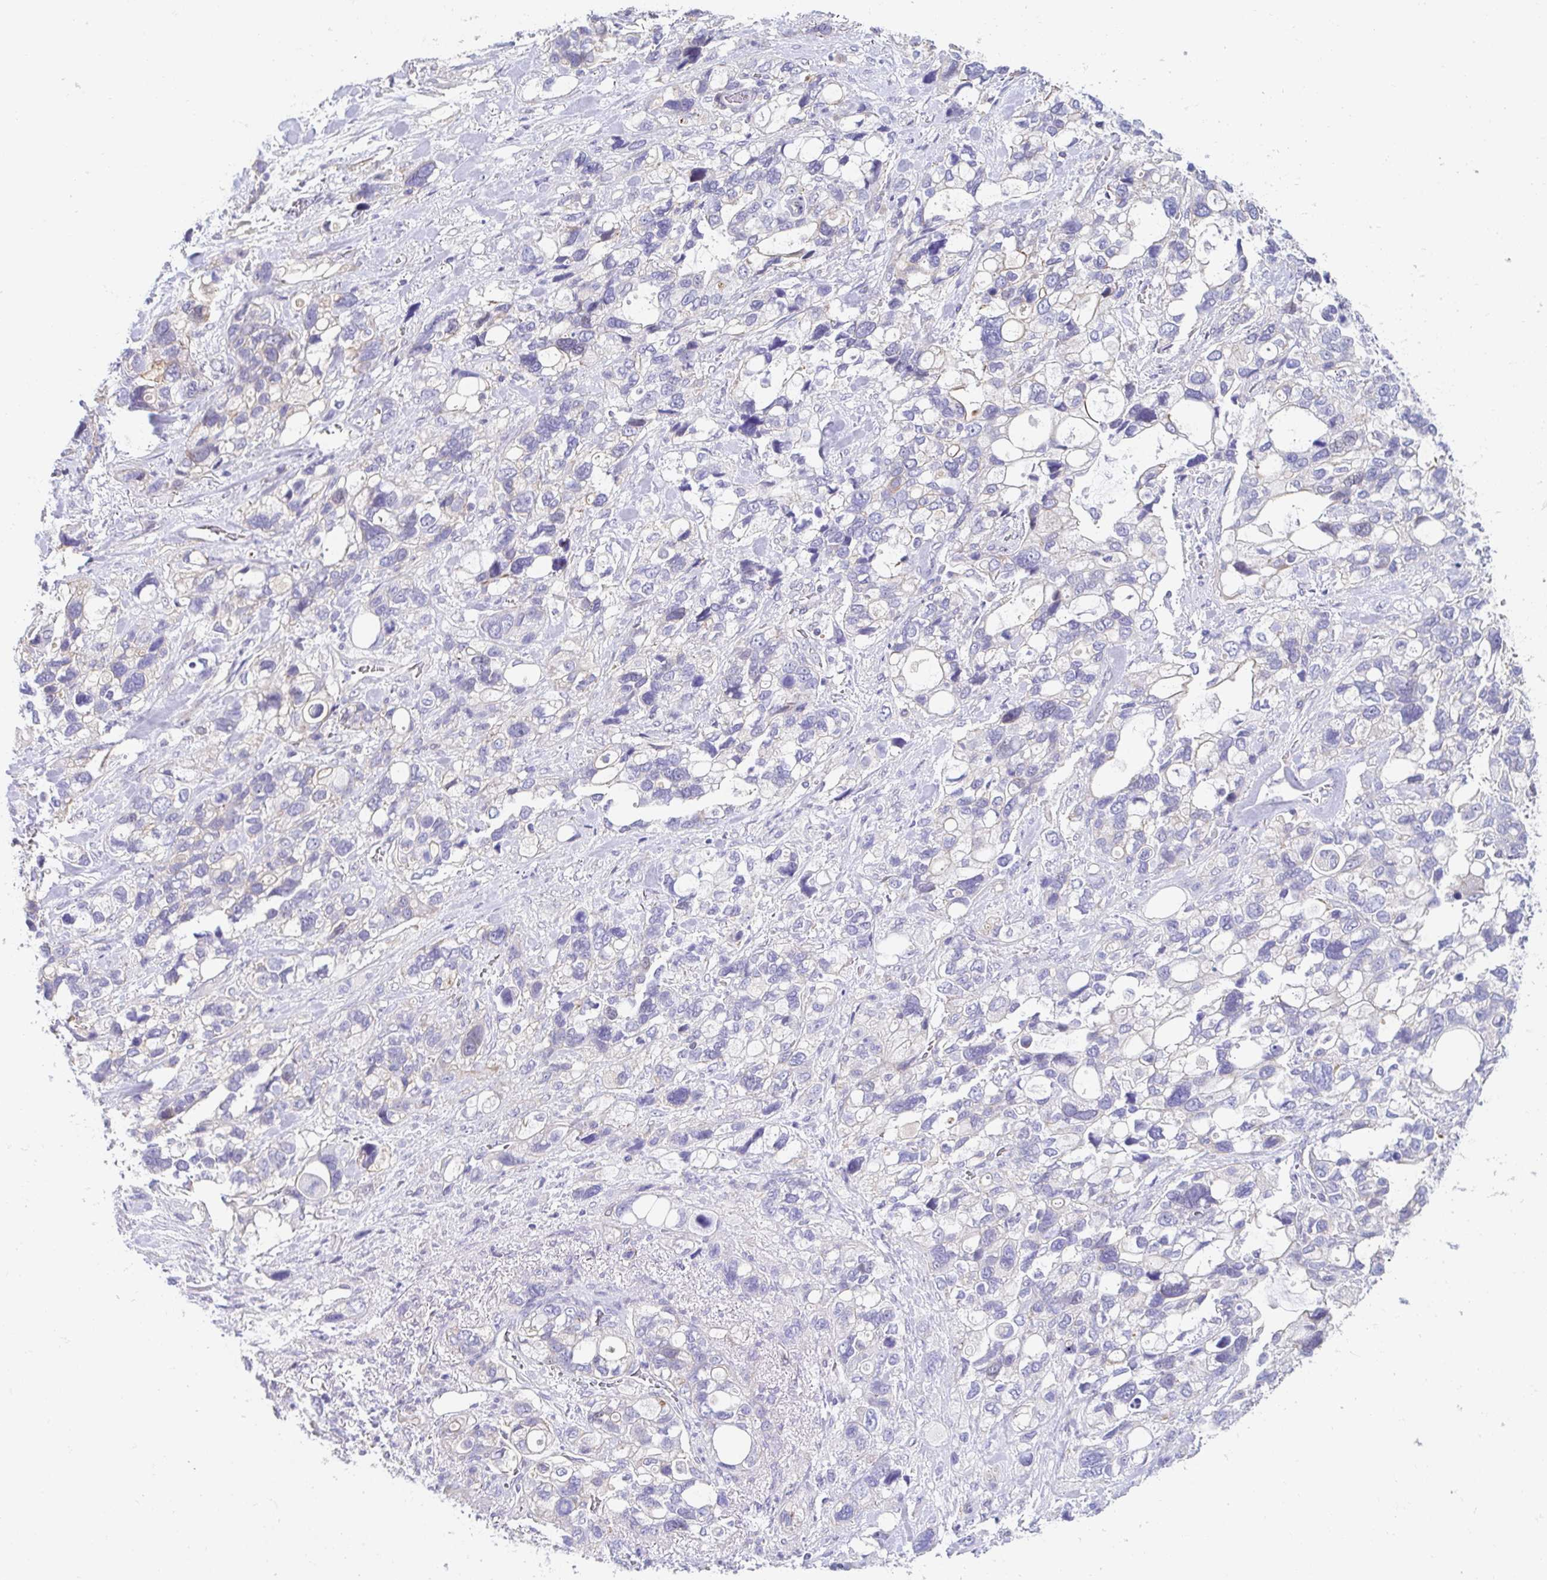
{"staining": {"intensity": "negative", "quantity": "none", "location": "none"}, "tissue": "stomach cancer", "cell_type": "Tumor cells", "image_type": "cancer", "snomed": [{"axis": "morphology", "description": "Adenocarcinoma, NOS"}, {"axis": "topography", "description": "Stomach, upper"}], "caption": "This is an immunohistochemistry image of human stomach cancer (adenocarcinoma). There is no positivity in tumor cells.", "gene": "AKAP14", "patient": {"sex": "female", "age": 81}}